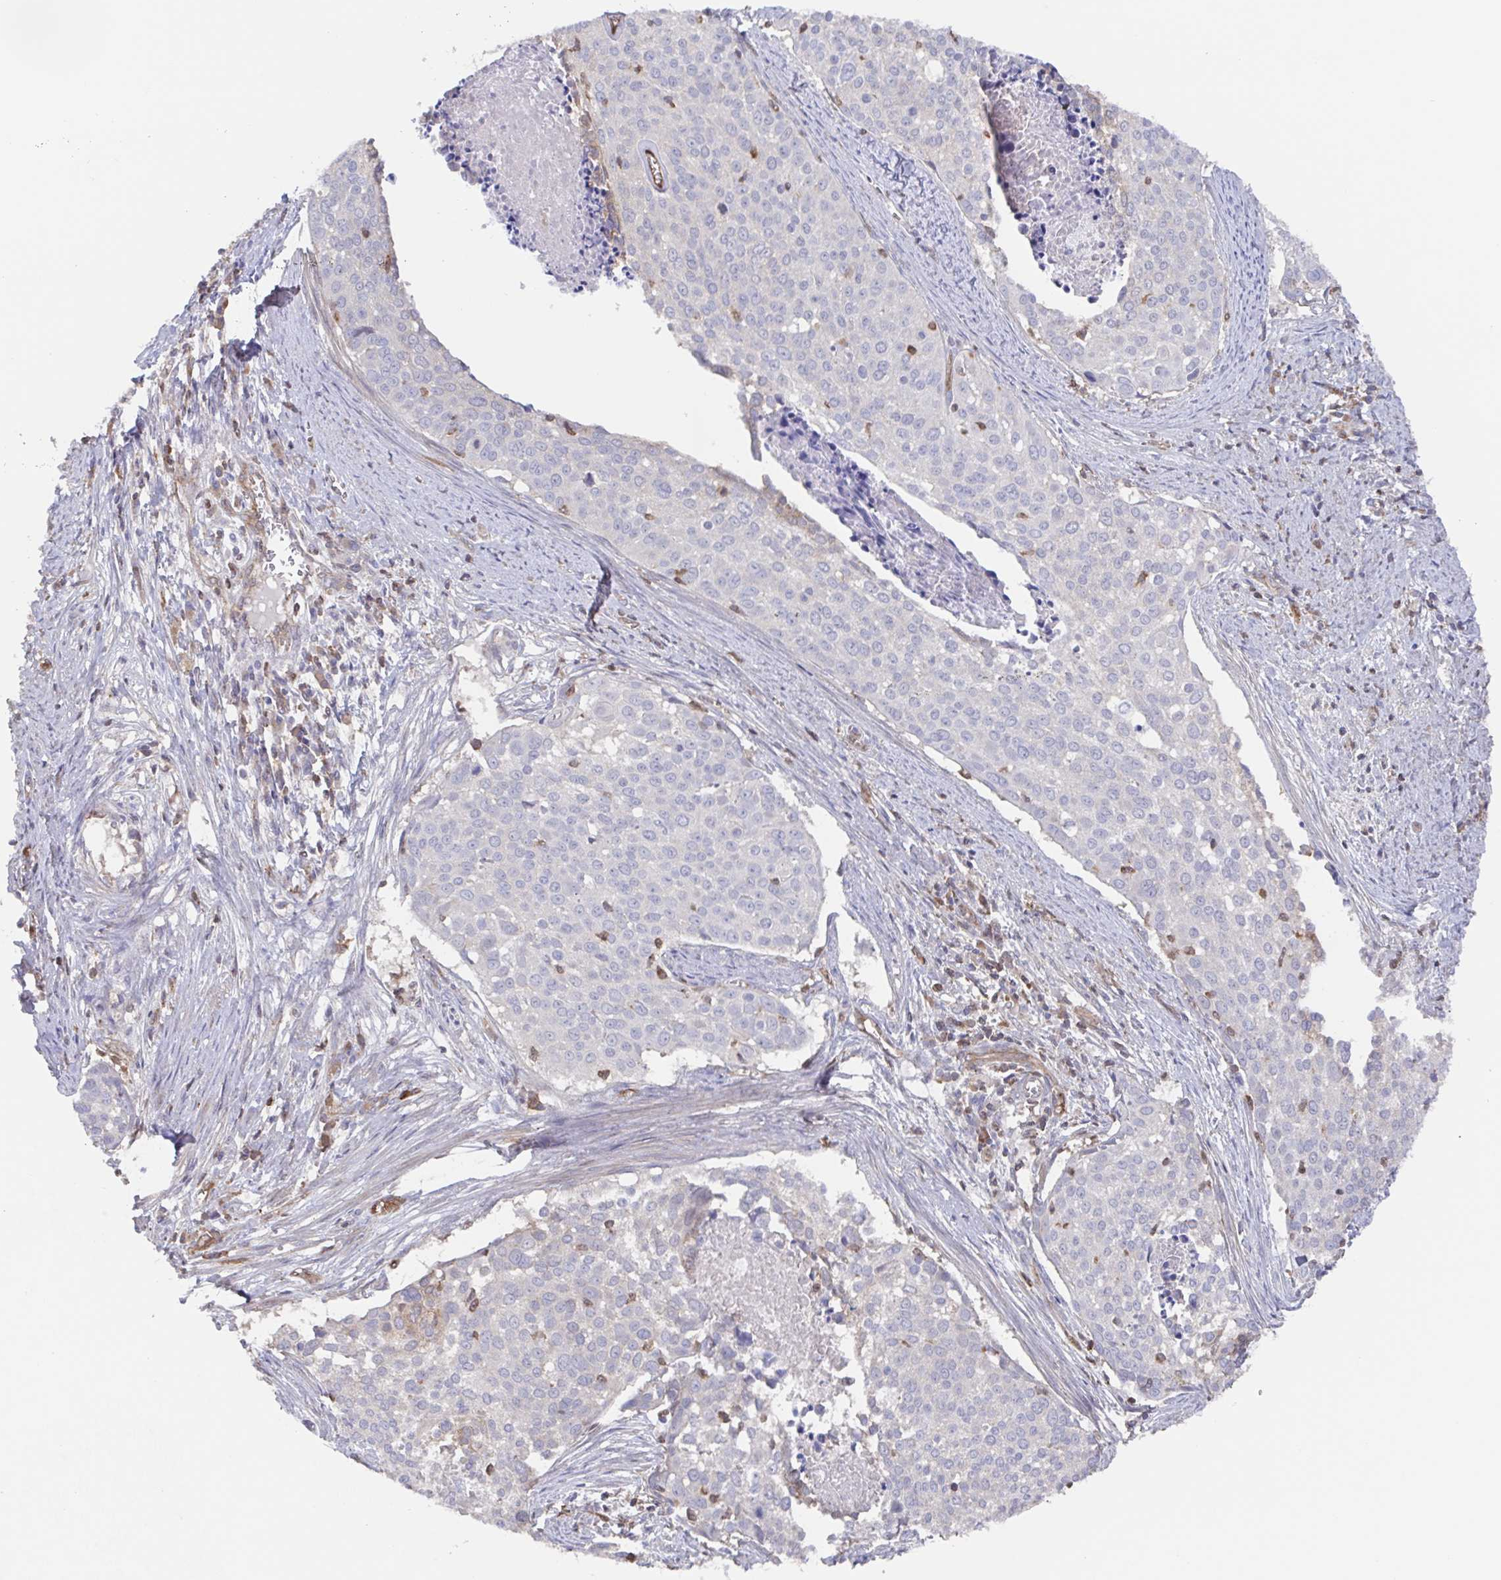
{"staining": {"intensity": "negative", "quantity": "none", "location": "none"}, "tissue": "cervical cancer", "cell_type": "Tumor cells", "image_type": "cancer", "snomed": [{"axis": "morphology", "description": "Squamous cell carcinoma, NOS"}, {"axis": "topography", "description": "Cervix"}], "caption": "Immunohistochemical staining of human cervical squamous cell carcinoma exhibits no significant positivity in tumor cells. (Stains: DAB (3,3'-diaminobenzidine) immunohistochemistry (IHC) with hematoxylin counter stain, Microscopy: brightfield microscopy at high magnification).", "gene": "AGFG2", "patient": {"sex": "female", "age": 39}}